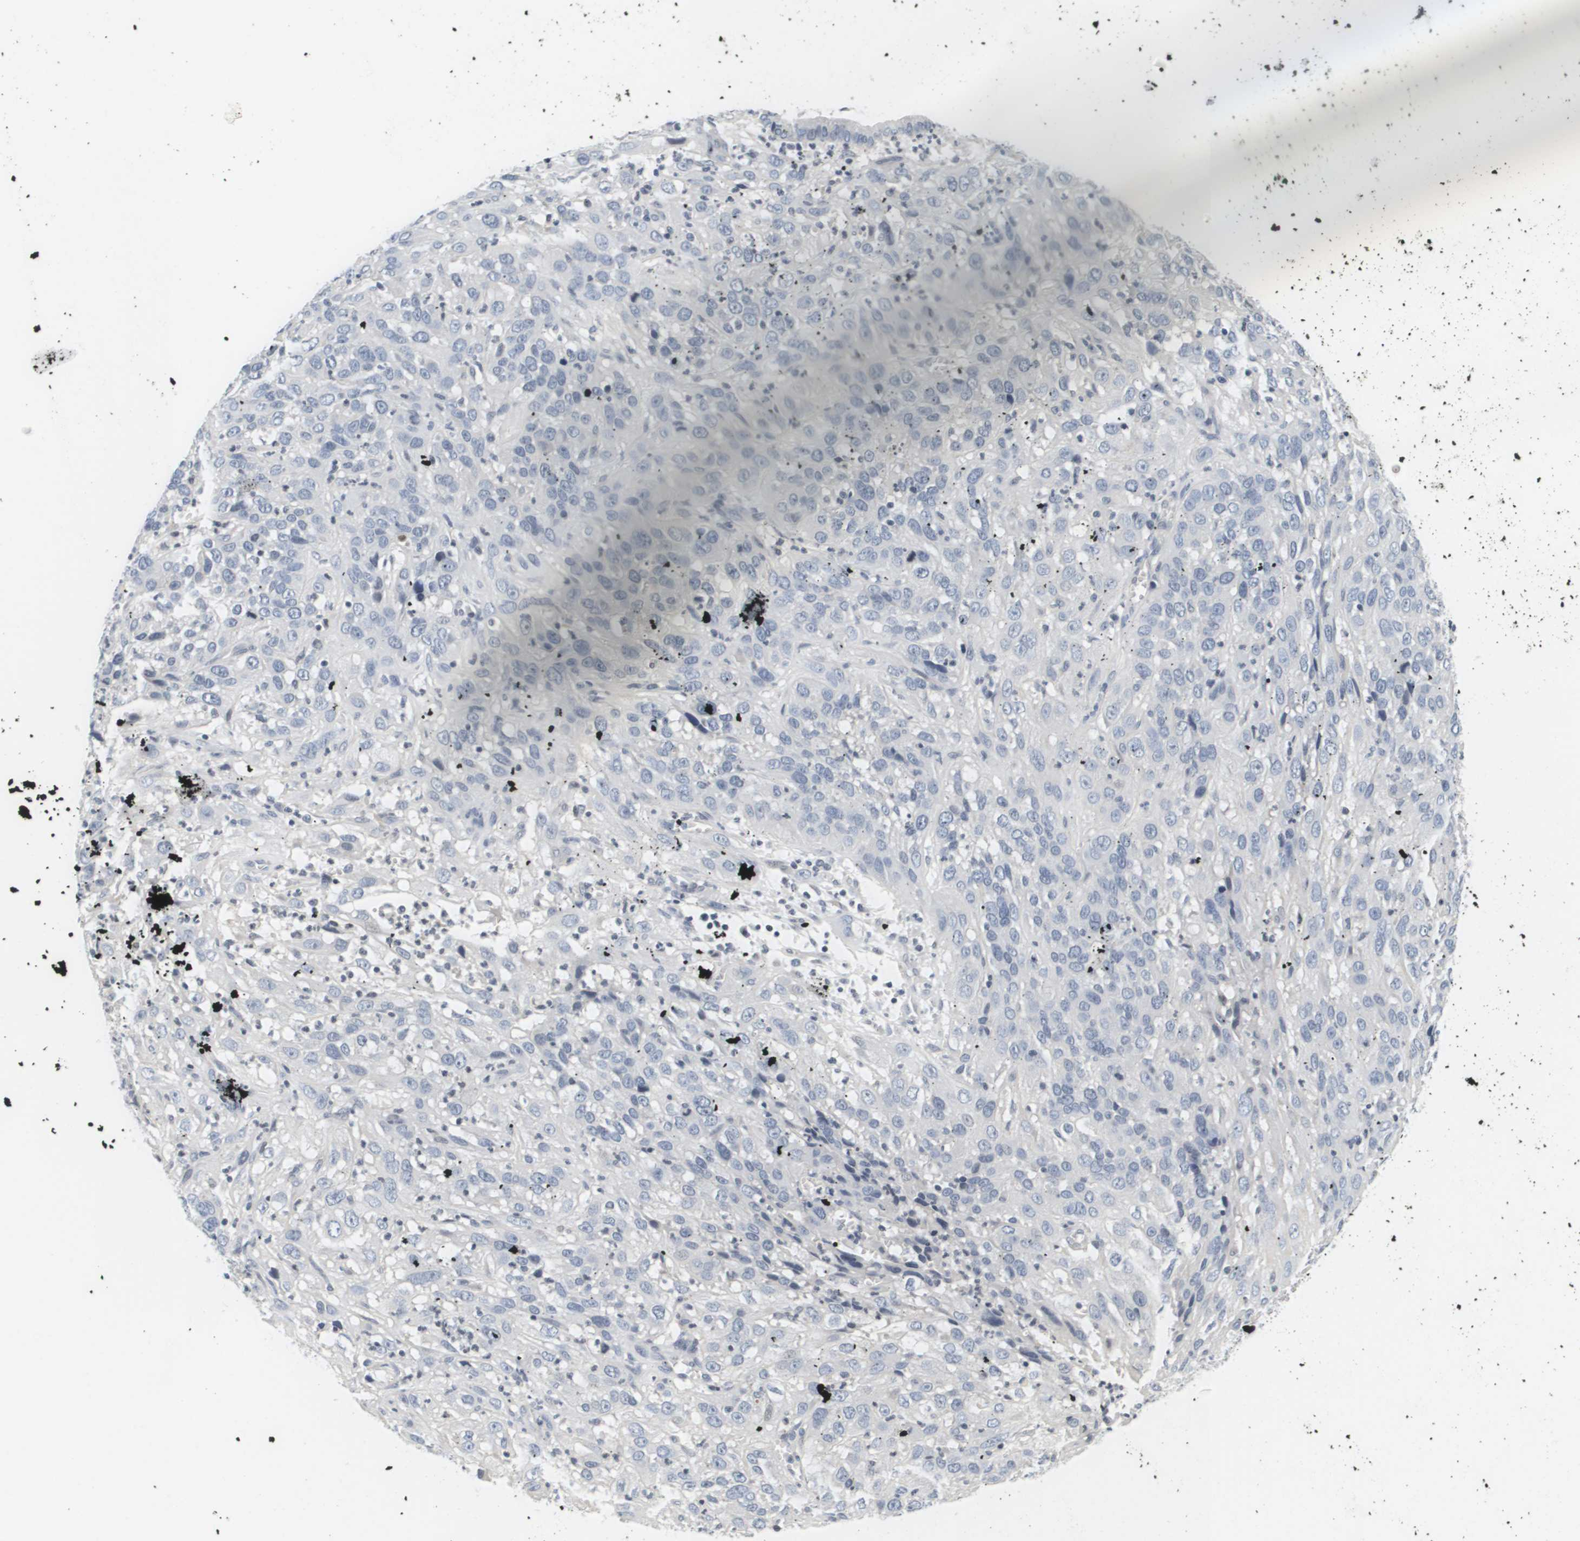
{"staining": {"intensity": "negative", "quantity": "none", "location": "none"}, "tissue": "cervical cancer", "cell_type": "Tumor cells", "image_type": "cancer", "snomed": [{"axis": "morphology", "description": "Squamous cell carcinoma, NOS"}, {"axis": "topography", "description": "Cervix"}], "caption": "Immunohistochemistry (IHC) image of squamous cell carcinoma (cervical) stained for a protein (brown), which demonstrates no expression in tumor cells. (Stains: DAB (3,3'-diaminobenzidine) immunohistochemistry (IHC) with hematoxylin counter stain, Microscopy: brightfield microscopy at high magnification).", "gene": "KCNJ5", "patient": {"sex": "female", "age": 32}}